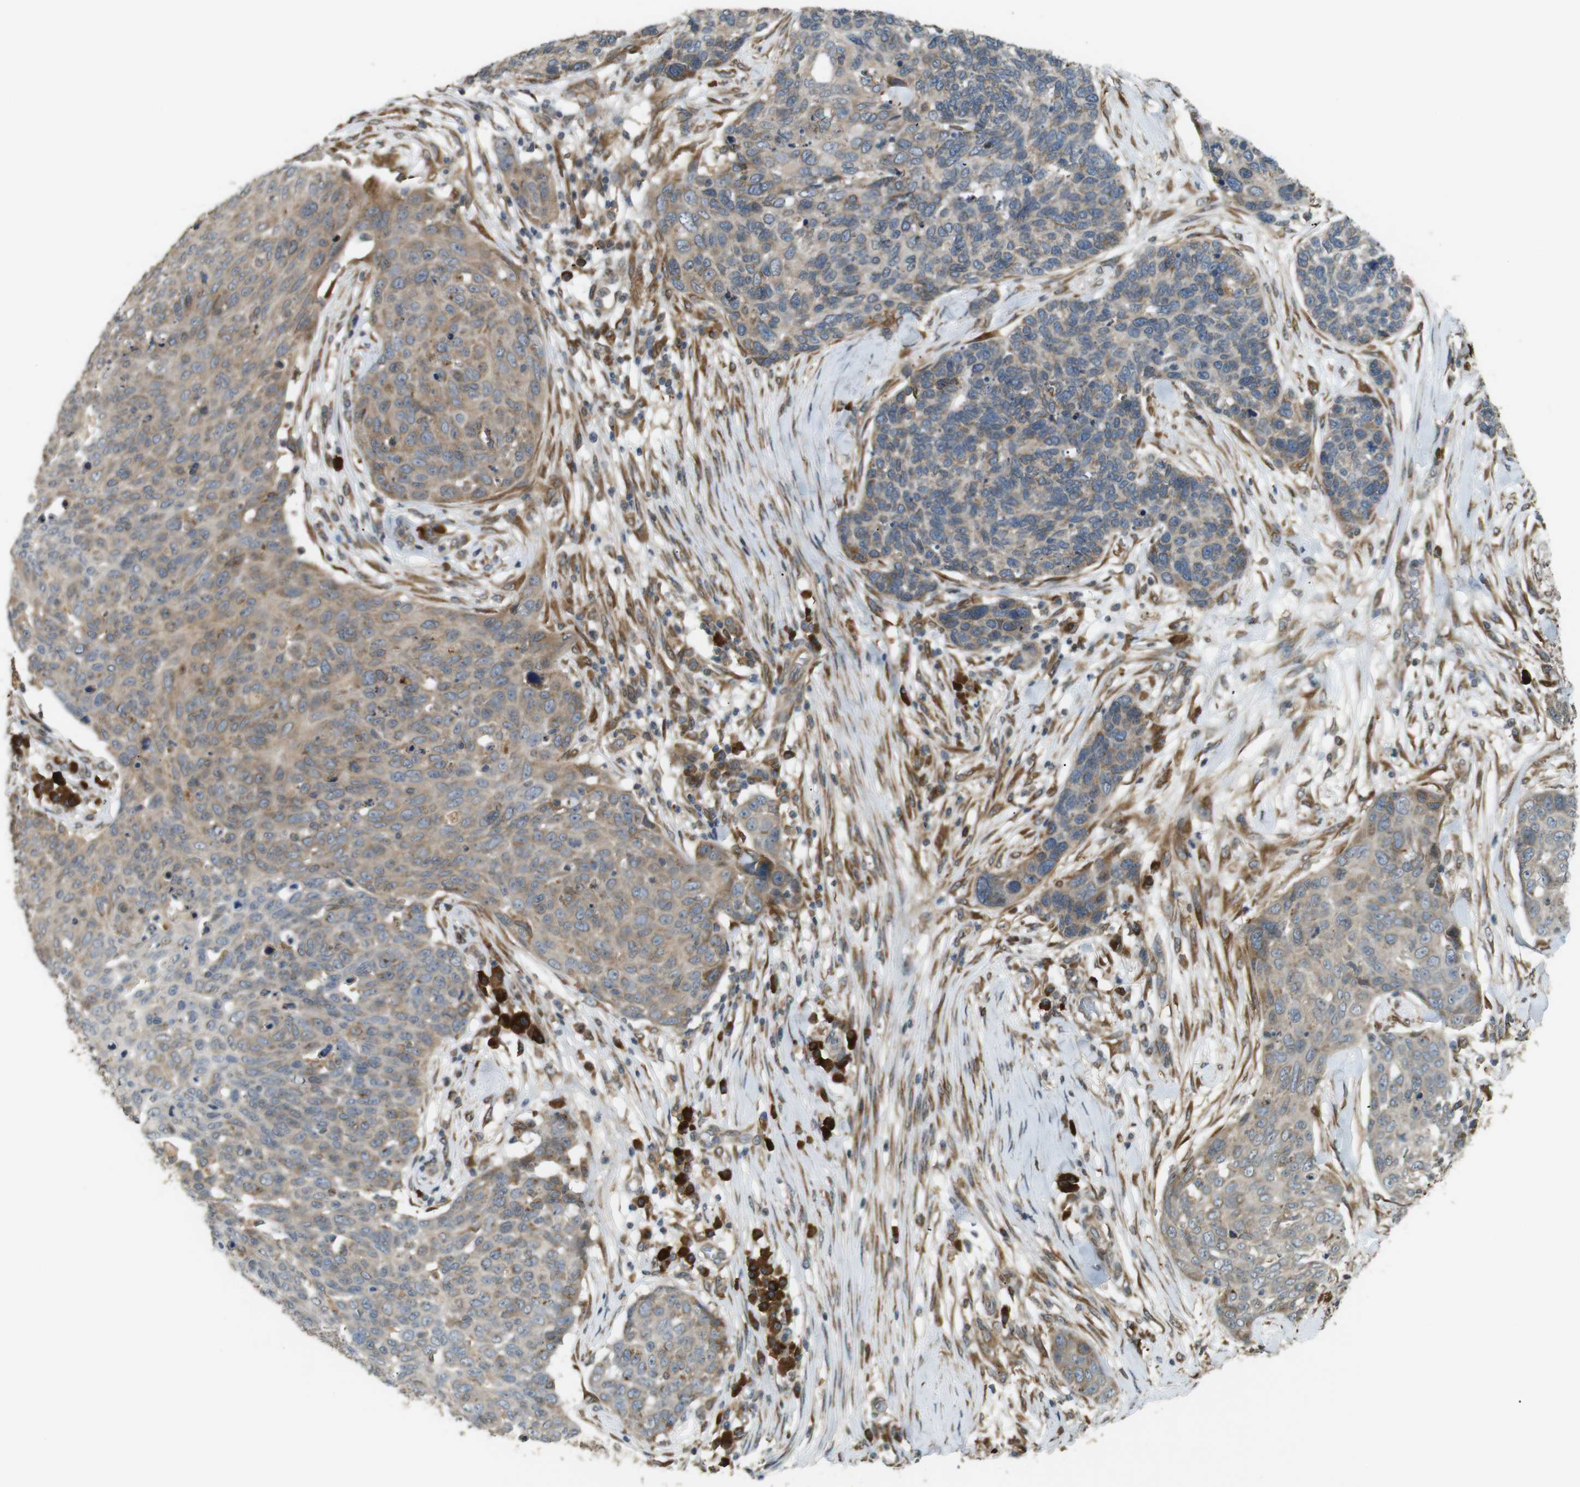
{"staining": {"intensity": "weak", "quantity": "25%-75%", "location": "cytoplasmic/membranous"}, "tissue": "skin cancer", "cell_type": "Tumor cells", "image_type": "cancer", "snomed": [{"axis": "morphology", "description": "Squamous cell carcinoma in situ, NOS"}, {"axis": "morphology", "description": "Squamous cell carcinoma, NOS"}, {"axis": "topography", "description": "Skin"}], "caption": "A brown stain labels weak cytoplasmic/membranous positivity of a protein in human skin cancer tumor cells.", "gene": "TMED4", "patient": {"sex": "male", "age": 93}}